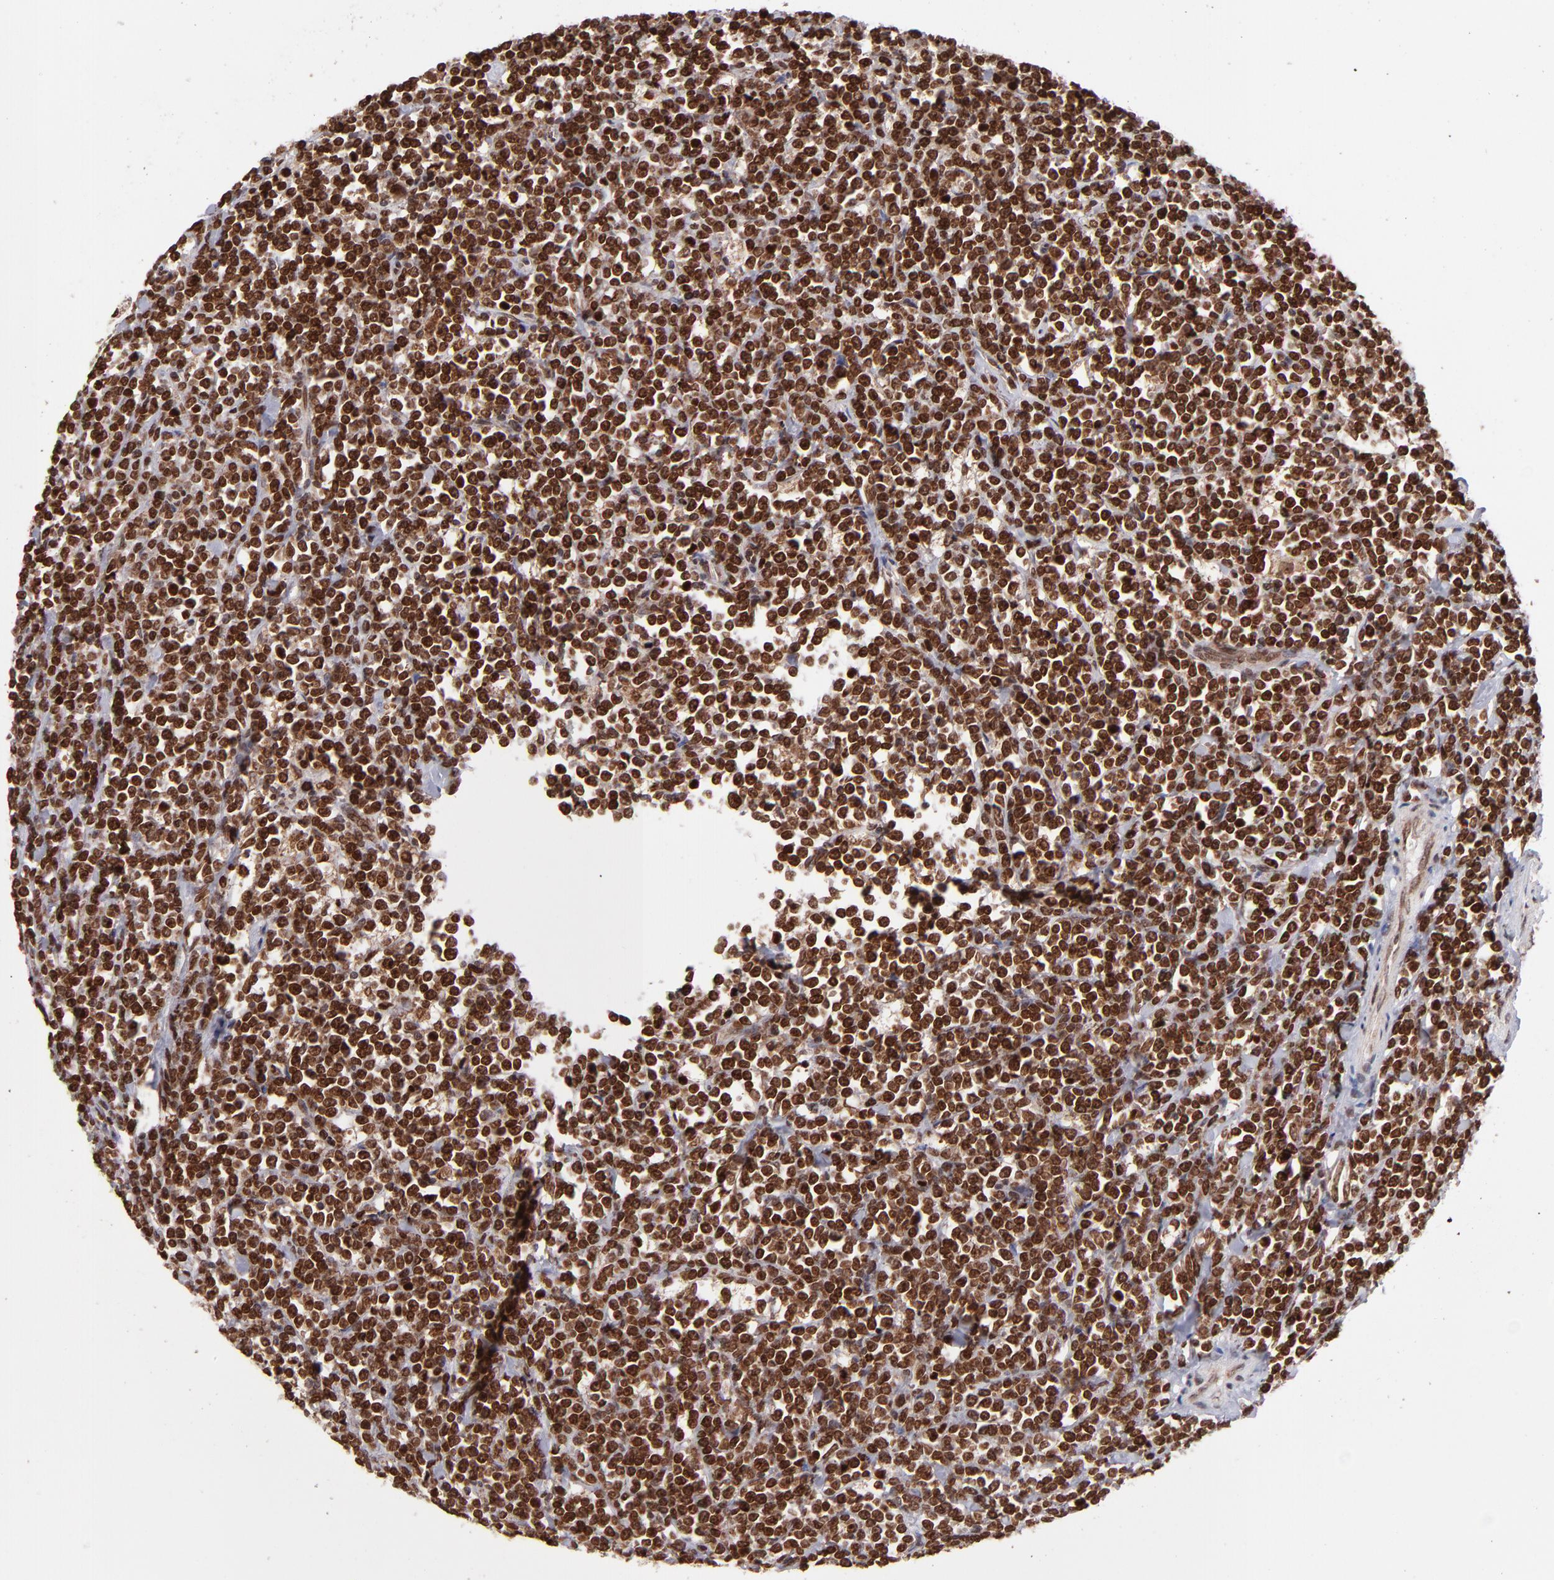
{"staining": {"intensity": "strong", "quantity": ">75%", "location": "cytoplasmic/membranous,nuclear"}, "tissue": "lymphoma", "cell_type": "Tumor cells", "image_type": "cancer", "snomed": [{"axis": "morphology", "description": "Malignant lymphoma, non-Hodgkin's type, High grade"}, {"axis": "topography", "description": "Small intestine"}, {"axis": "topography", "description": "Colon"}], "caption": "Immunohistochemical staining of malignant lymphoma, non-Hodgkin's type (high-grade) reveals strong cytoplasmic/membranous and nuclear protein positivity in about >75% of tumor cells. (Stains: DAB in brown, nuclei in blue, Microscopy: brightfield microscopy at high magnification).", "gene": "TOP1MT", "patient": {"sex": "male", "age": 8}}